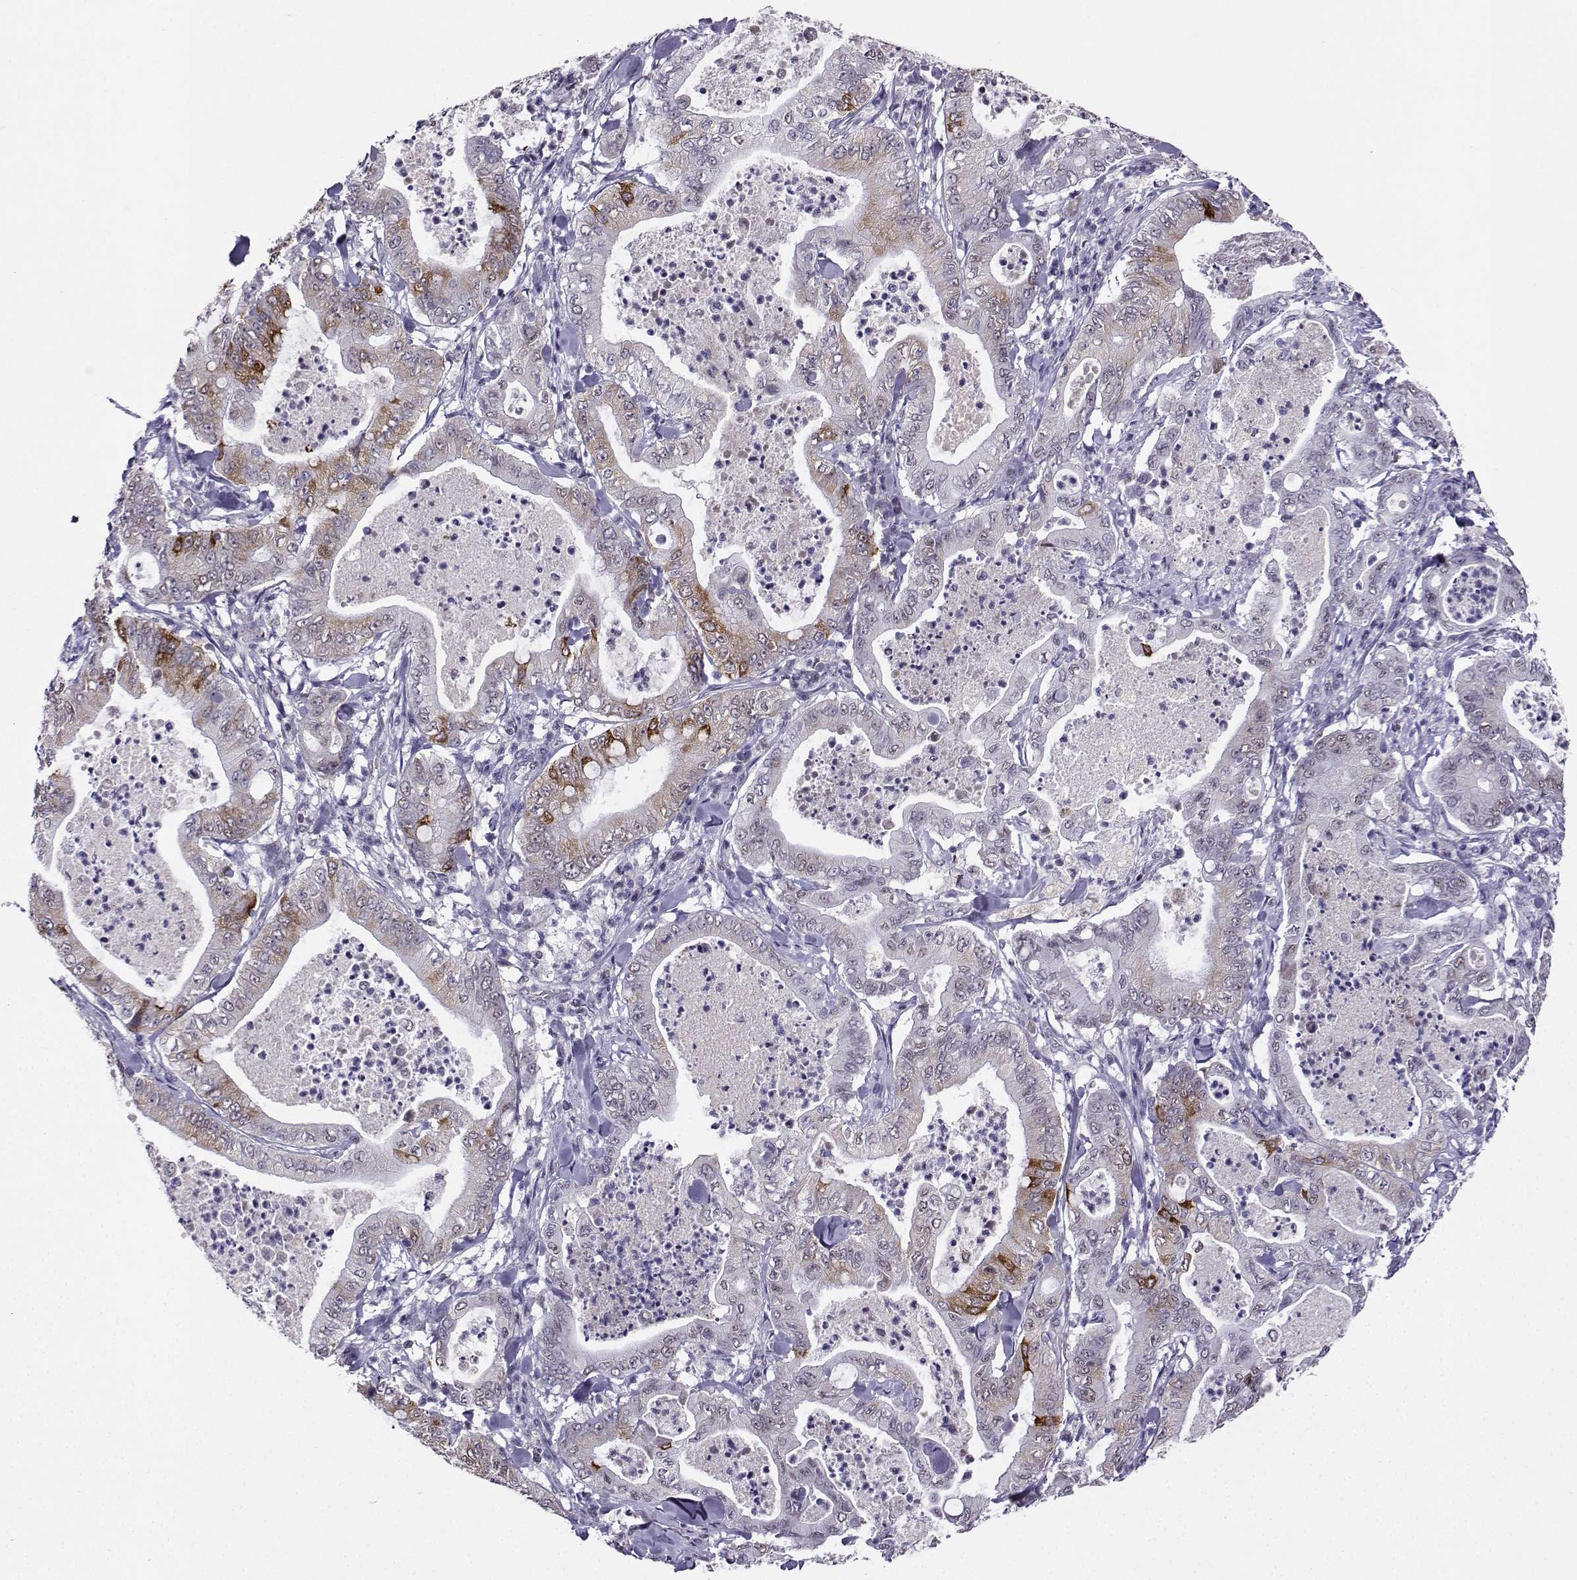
{"staining": {"intensity": "strong", "quantity": "<25%", "location": "cytoplasmic/membranous"}, "tissue": "pancreatic cancer", "cell_type": "Tumor cells", "image_type": "cancer", "snomed": [{"axis": "morphology", "description": "Adenocarcinoma, NOS"}, {"axis": "topography", "description": "Pancreas"}], "caption": "DAB immunohistochemical staining of pancreatic cancer (adenocarcinoma) reveals strong cytoplasmic/membranous protein positivity in approximately <25% of tumor cells.", "gene": "LRFN2", "patient": {"sex": "male", "age": 71}}